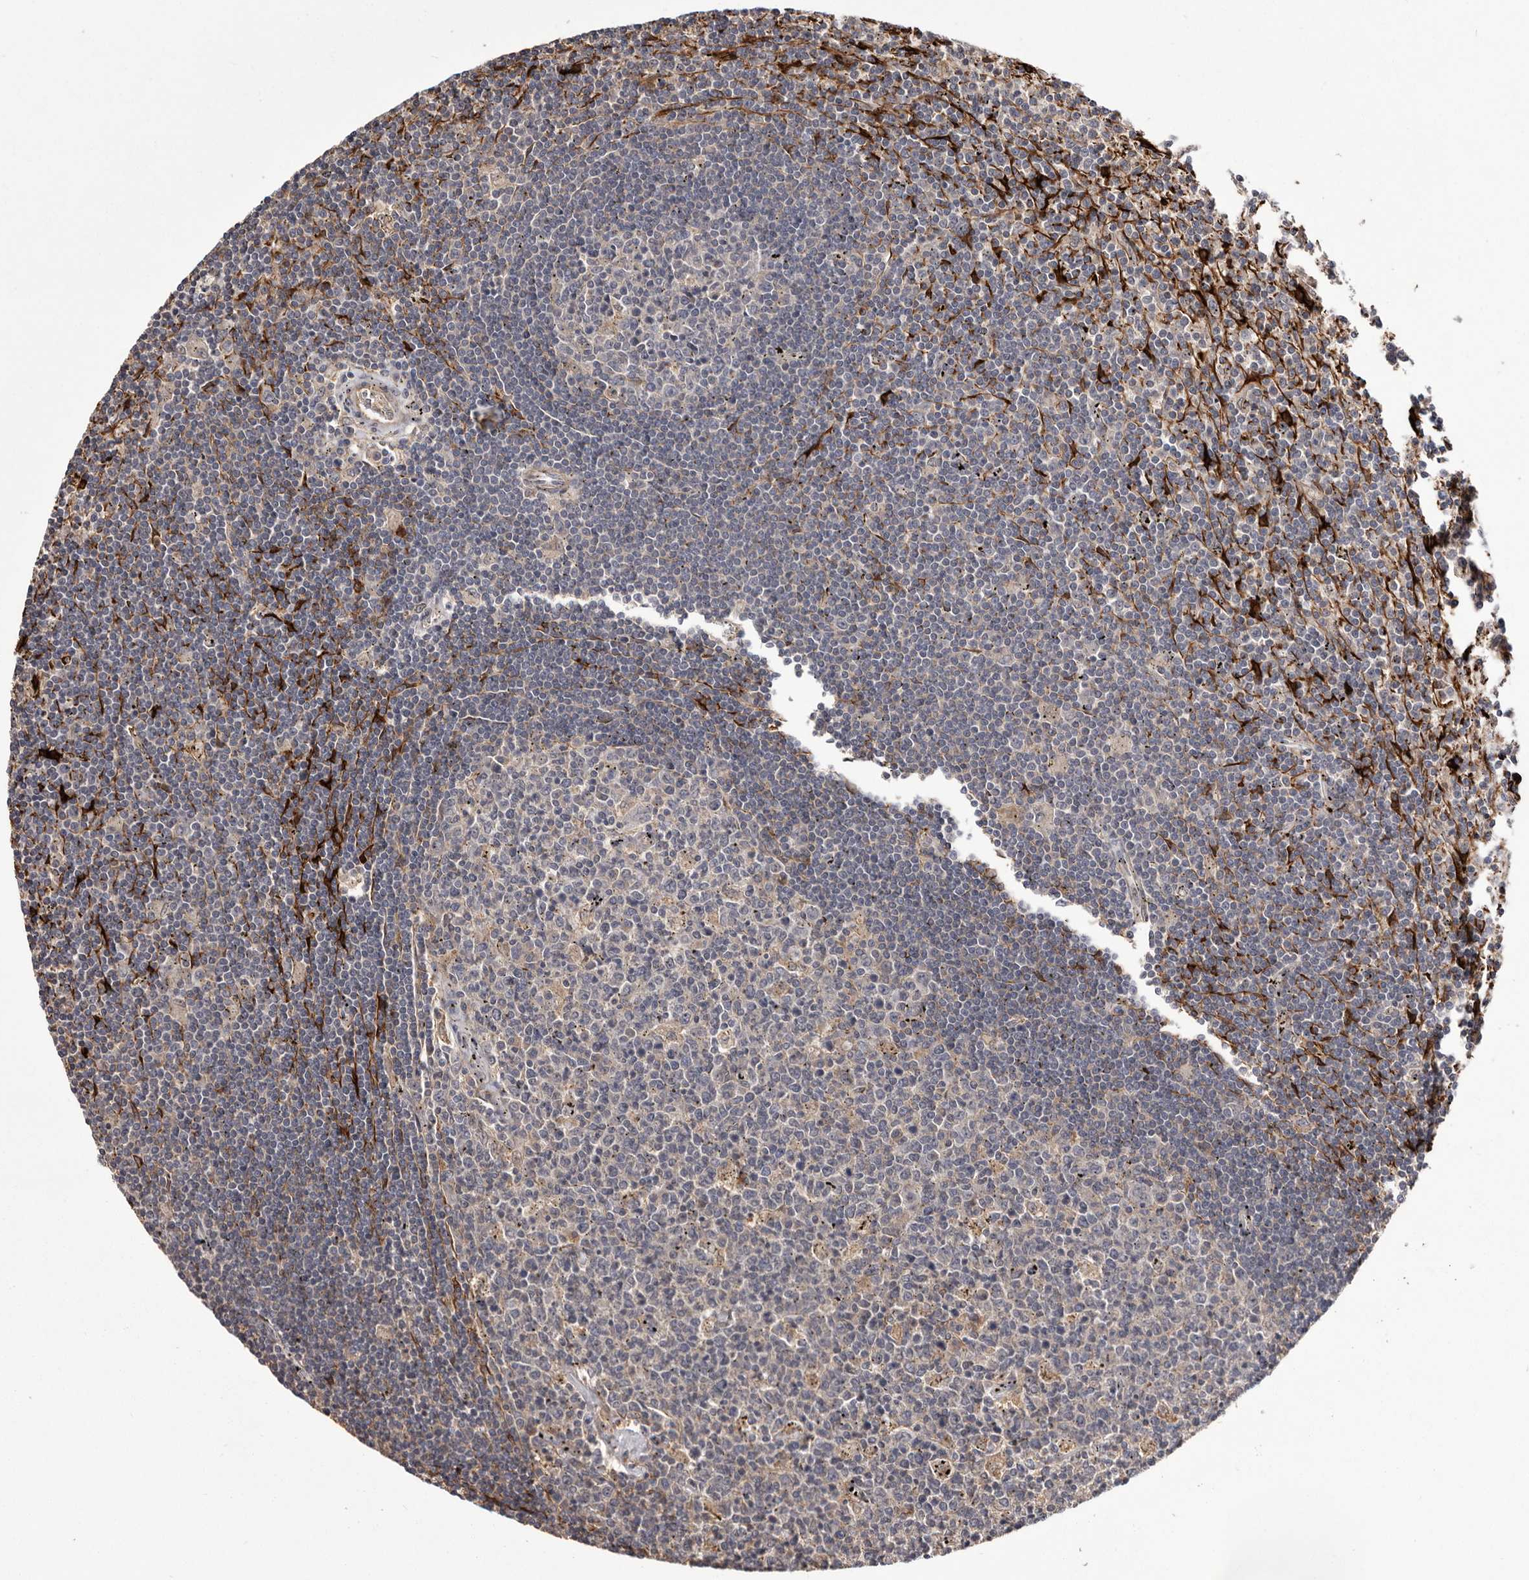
{"staining": {"intensity": "negative", "quantity": "none", "location": "none"}, "tissue": "lymphoma", "cell_type": "Tumor cells", "image_type": "cancer", "snomed": [{"axis": "morphology", "description": "Malignant lymphoma, non-Hodgkin's type, Low grade"}, {"axis": "topography", "description": "Spleen"}], "caption": "This is an immunohistochemistry (IHC) micrograph of human malignant lymphoma, non-Hodgkin's type (low-grade). There is no expression in tumor cells.", "gene": "CYP1B1", "patient": {"sex": "male", "age": 76}}